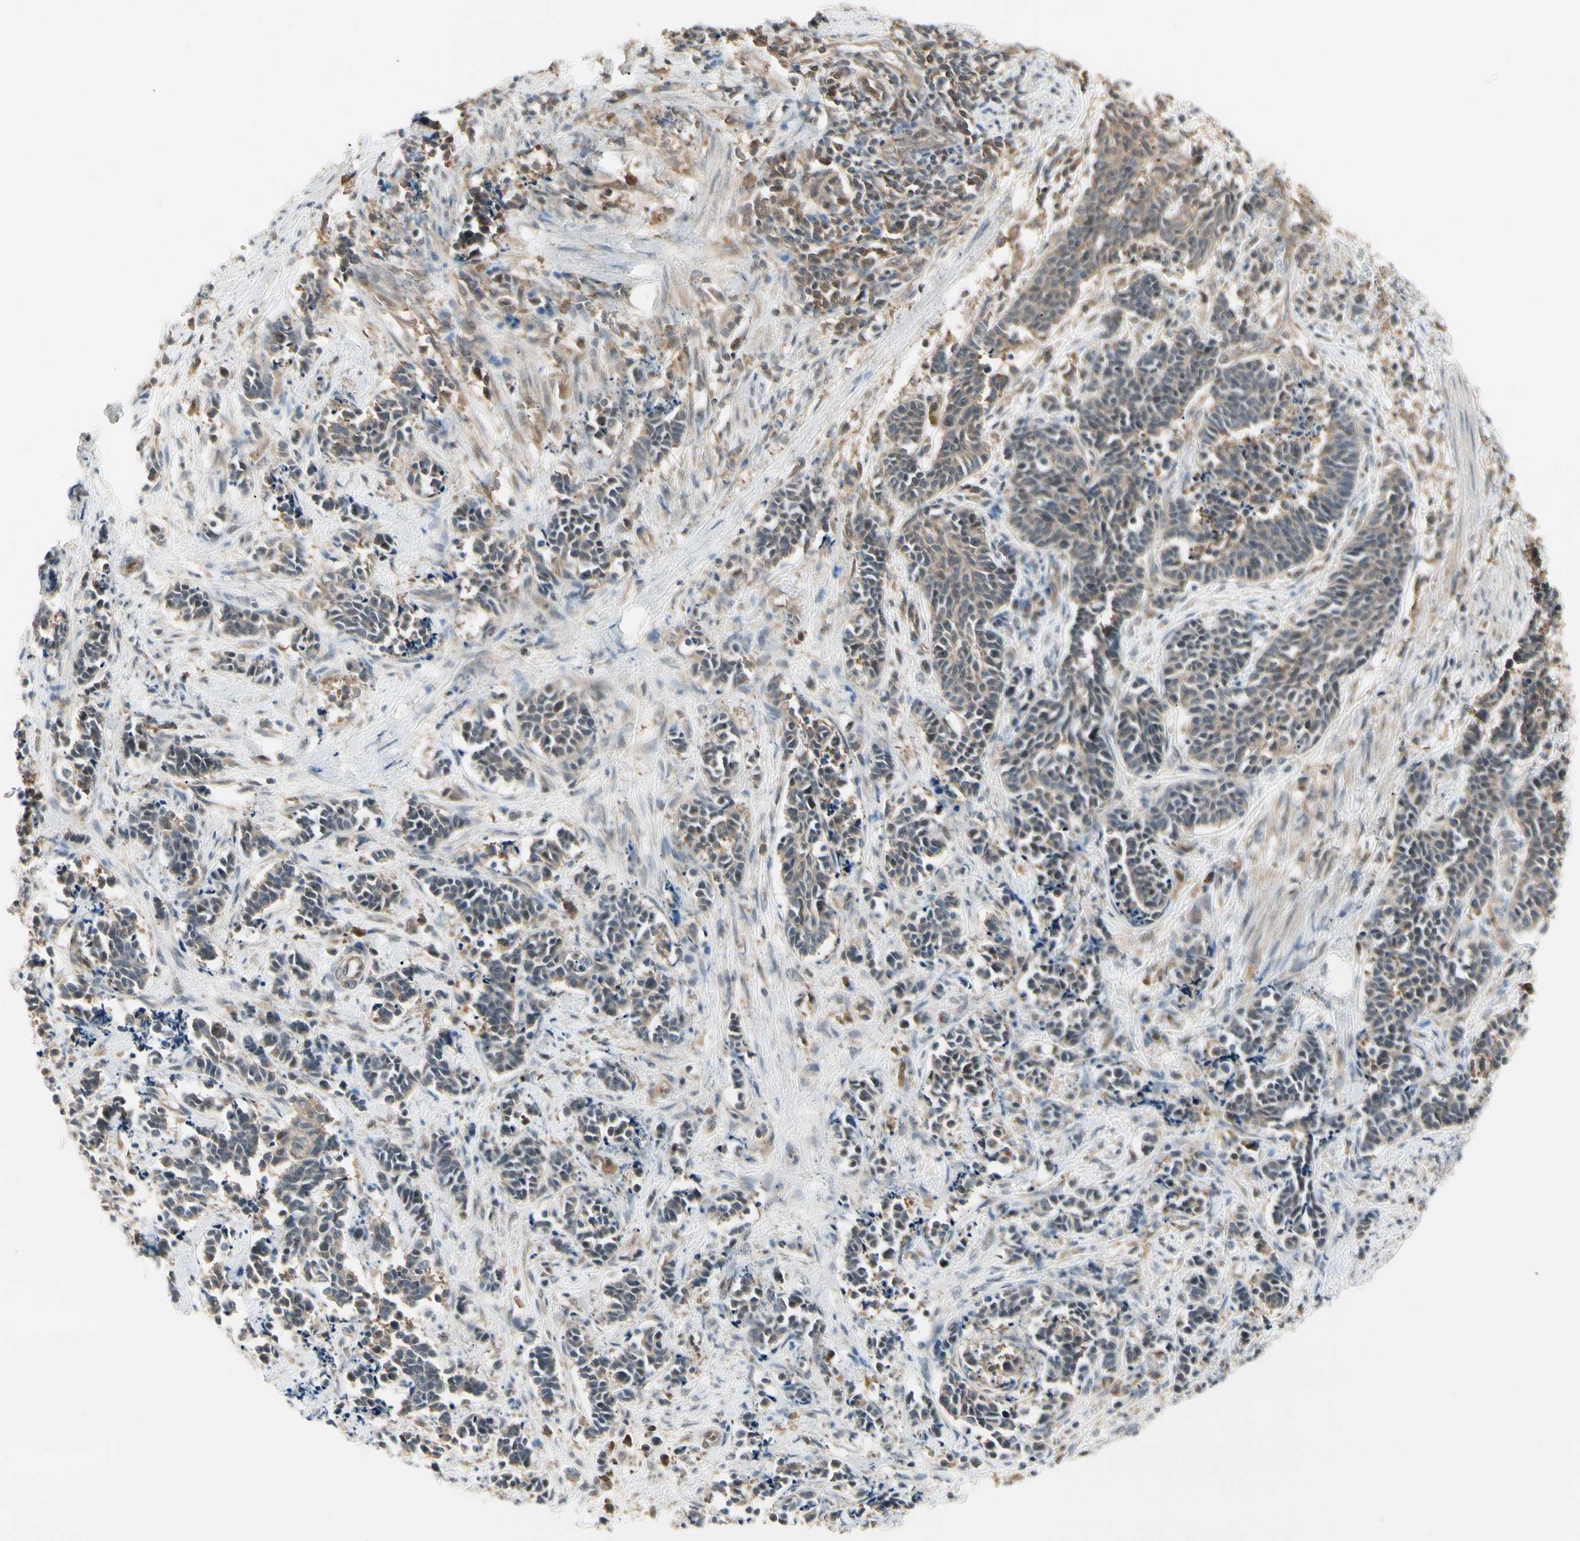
{"staining": {"intensity": "moderate", "quantity": ">75%", "location": "cytoplasmic/membranous"}, "tissue": "cervical cancer", "cell_type": "Tumor cells", "image_type": "cancer", "snomed": [{"axis": "morphology", "description": "Squamous cell carcinoma, NOS"}, {"axis": "topography", "description": "Cervix"}], "caption": "This image demonstrates cervical squamous cell carcinoma stained with immunohistochemistry to label a protein in brown. The cytoplasmic/membranous of tumor cells show moderate positivity for the protein. Nuclei are counter-stained blue.", "gene": "RNF14", "patient": {"sex": "female", "age": 35}}